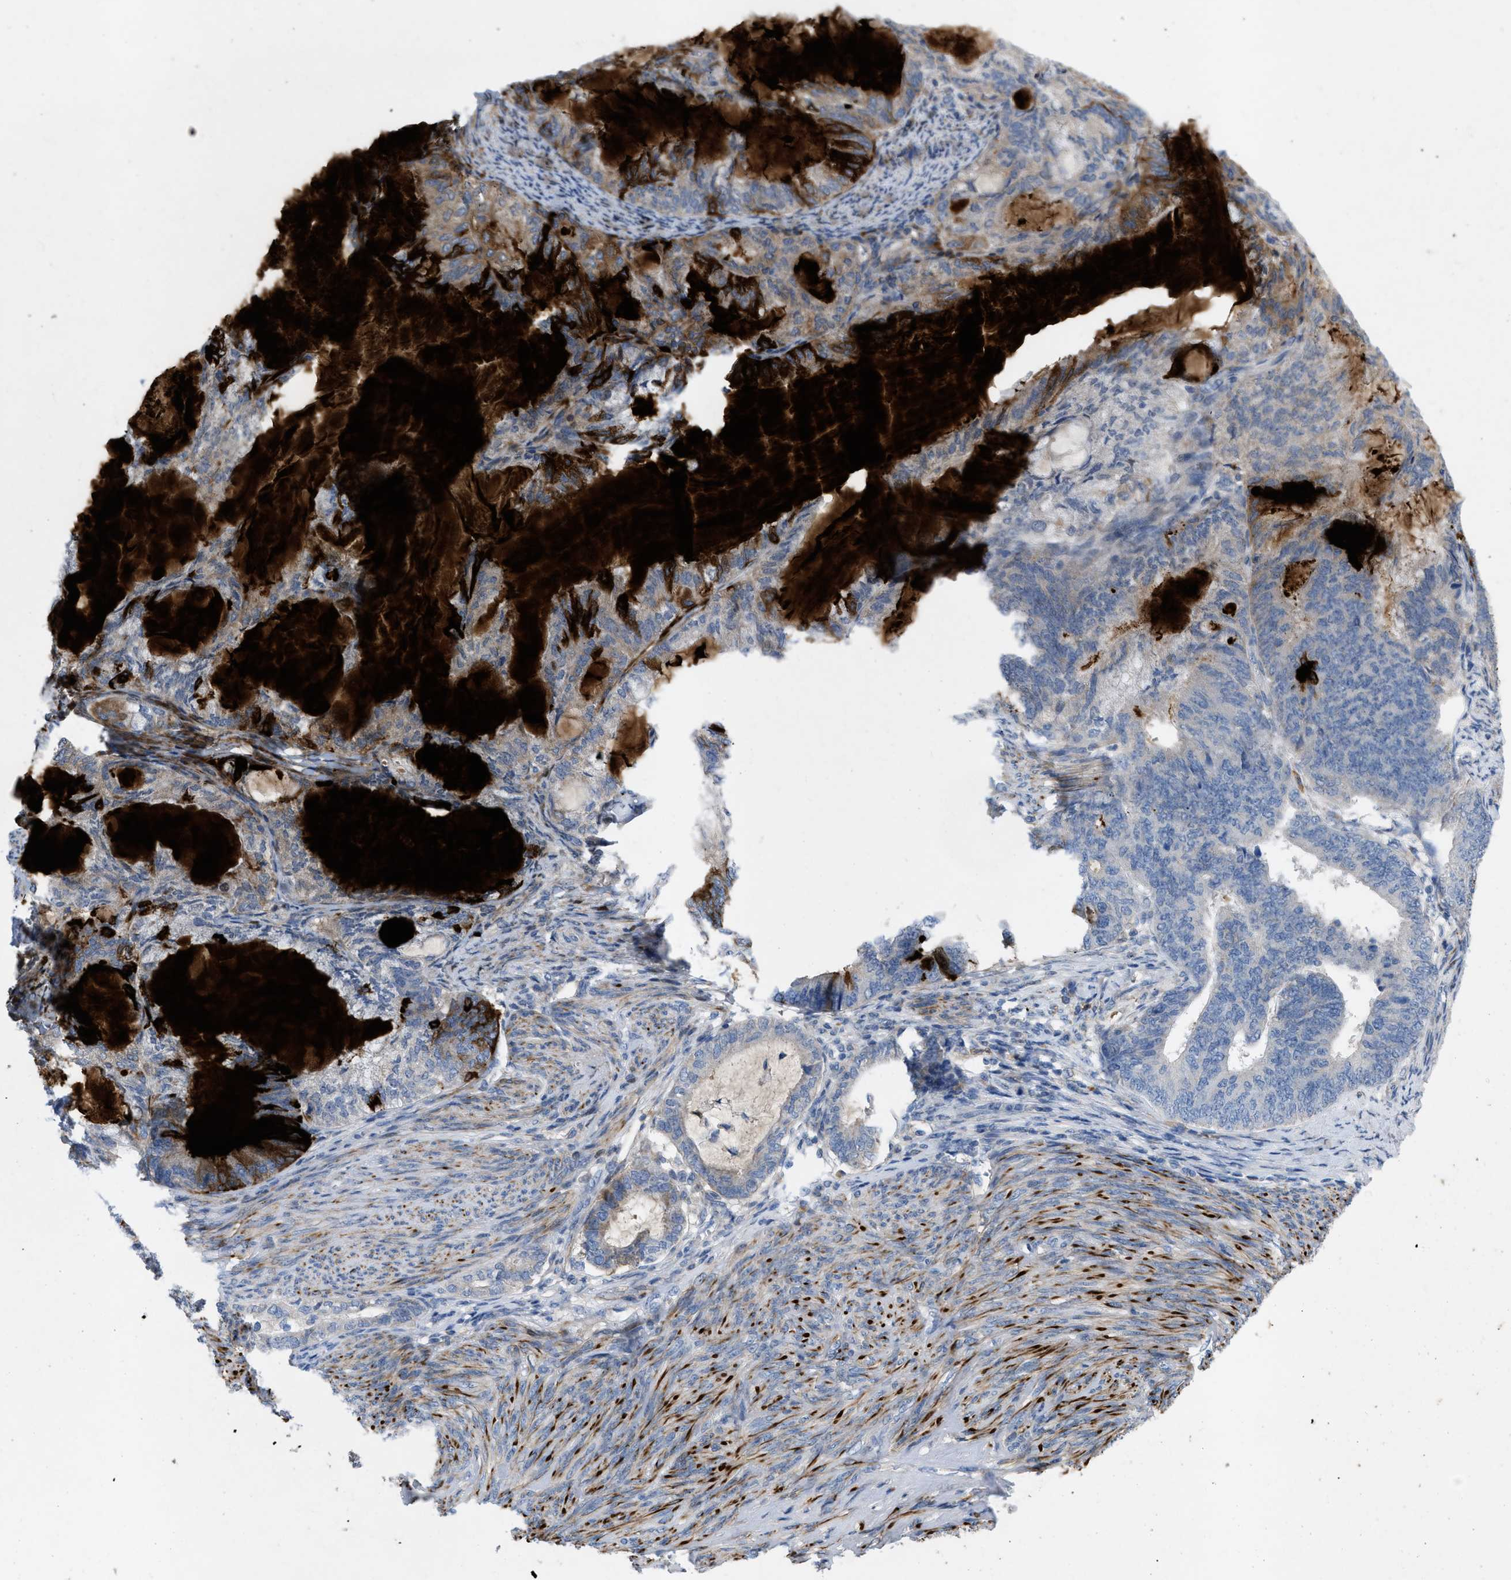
{"staining": {"intensity": "moderate", "quantity": "<25%", "location": "cytoplasmic/membranous"}, "tissue": "endometrial cancer", "cell_type": "Tumor cells", "image_type": "cancer", "snomed": [{"axis": "morphology", "description": "Adenocarcinoma, NOS"}, {"axis": "topography", "description": "Endometrium"}], "caption": "A low amount of moderate cytoplasmic/membranous expression is identified in about <25% of tumor cells in adenocarcinoma (endometrial) tissue.", "gene": "PLPPR5", "patient": {"sex": "female", "age": 86}}